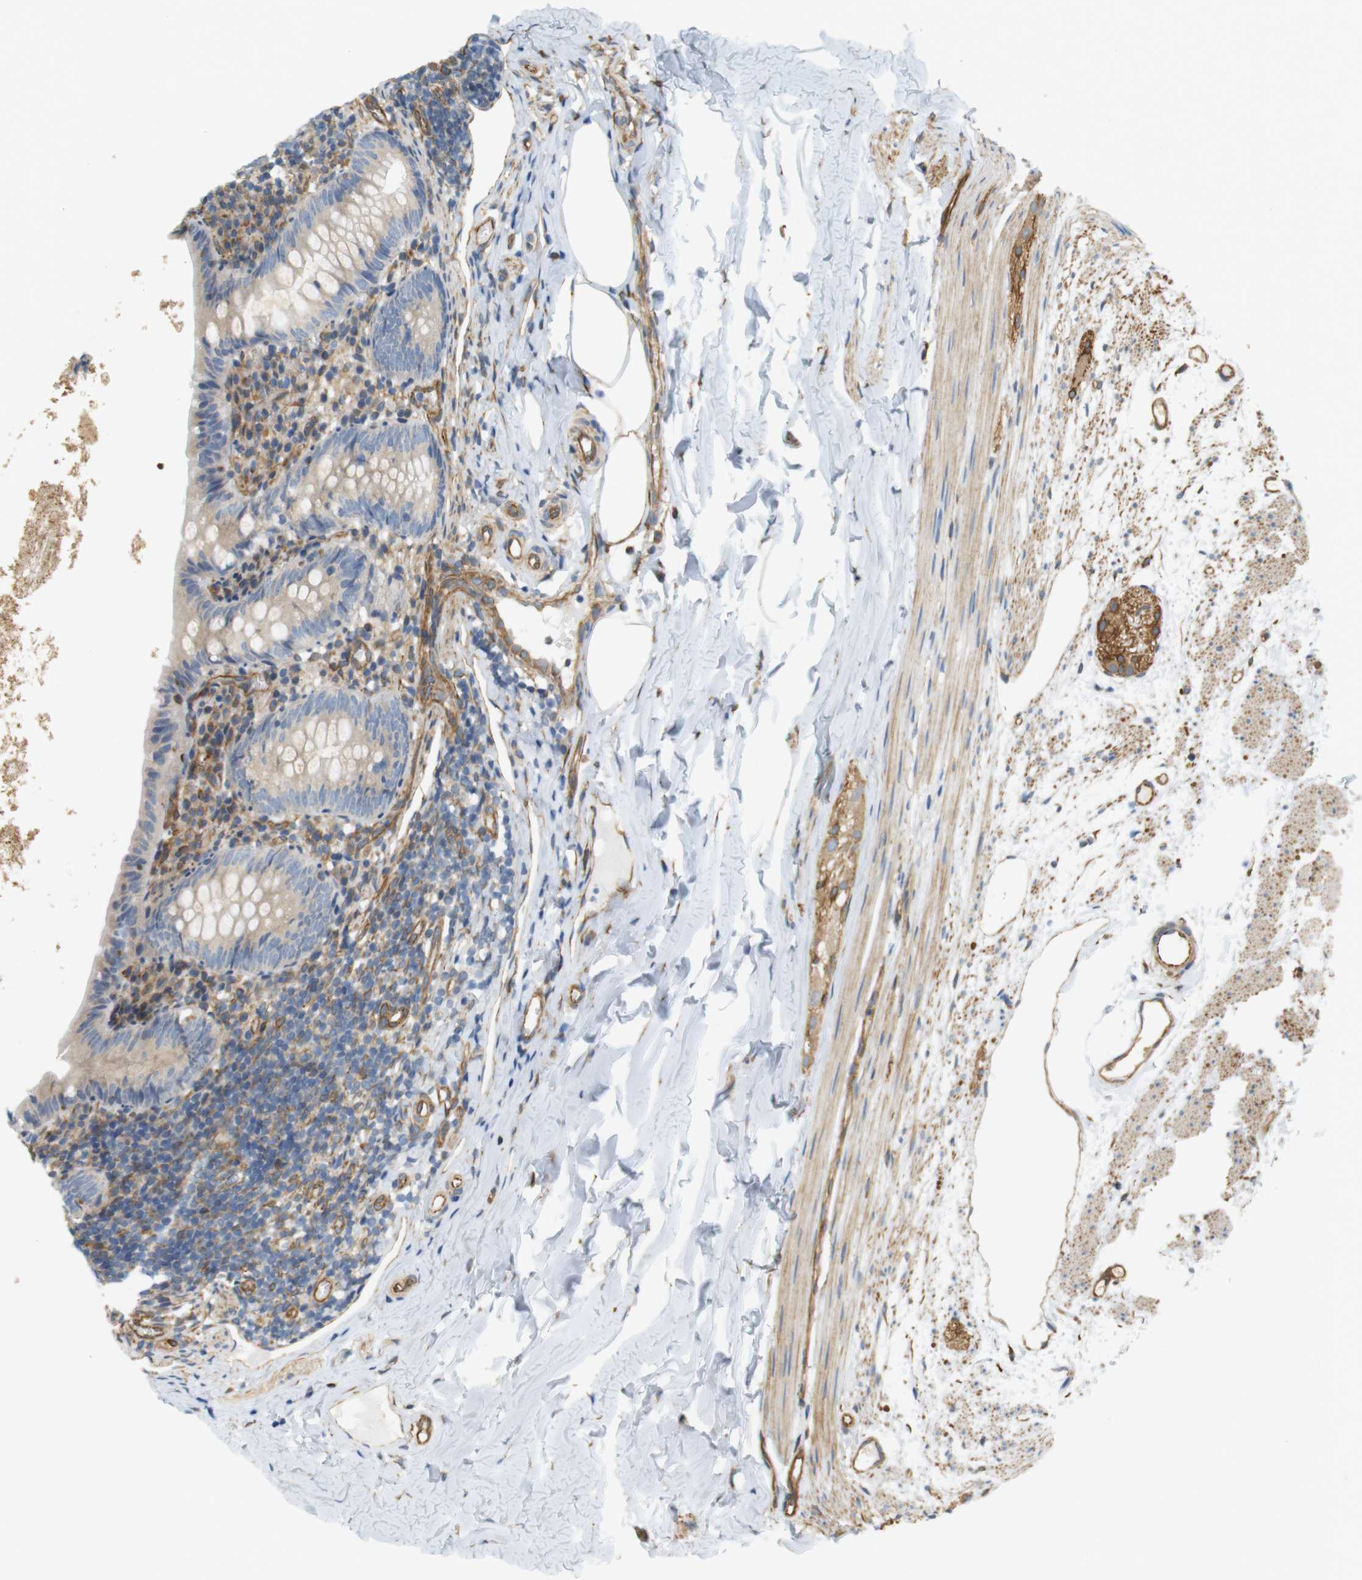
{"staining": {"intensity": "weak", "quantity": "<25%", "location": "cytoplasmic/membranous"}, "tissue": "appendix", "cell_type": "Glandular cells", "image_type": "normal", "snomed": [{"axis": "morphology", "description": "Normal tissue, NOS"}, {"axis": "topography", "description": "Appendix"}], "caption": "Protein analysis of benign appendix shows no significant positivity in glandular cells.", "gene": "CYTH3", "patient": {"sex": "female", "age": 10}}